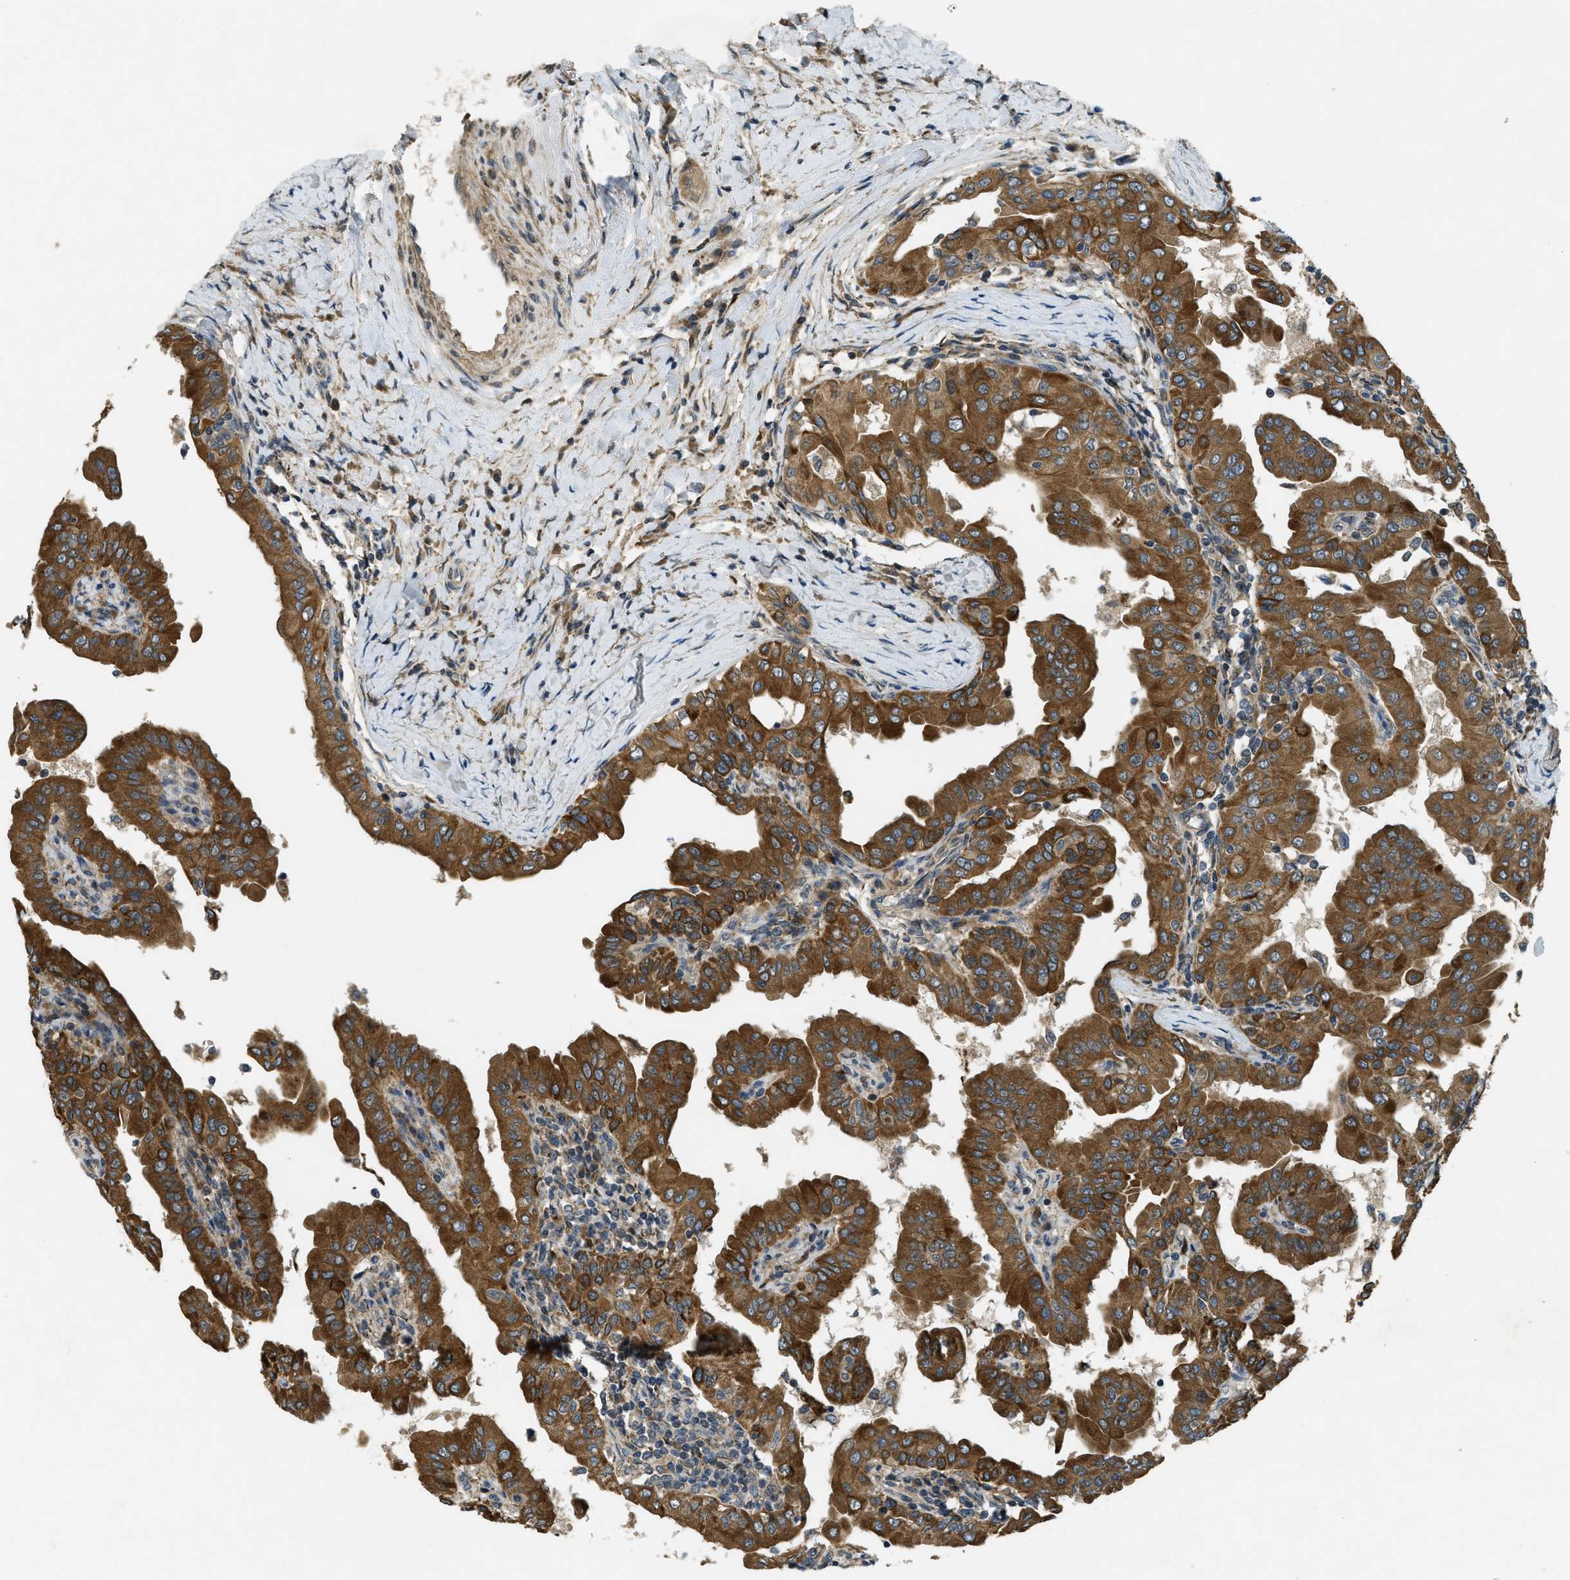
{"staining": {"intensity": "strong", "quantity": ">75%", "location": "cytoplasmic/membranous"}, "tissue": "thyroid cancer", "cell_type": "Tumor cells", "image_type": "cancer", "snomed": [{"axis": "morphology", "description": "Papillary adenocarcinoma, NOS"}, {"axis": "topography", "description": "Thyroid gland"}], "caption": "Brown immunohistochemical staining in thyroid papillary adenocarcinoma exhibits strong cytoplasmic/membranous positivity in about >75% of tumor cells. Ihc stains the protein in brown and the nuclei are stained blue.", "gene": "CDKN2C", "patient": {"sex": "male", "age": 33}}